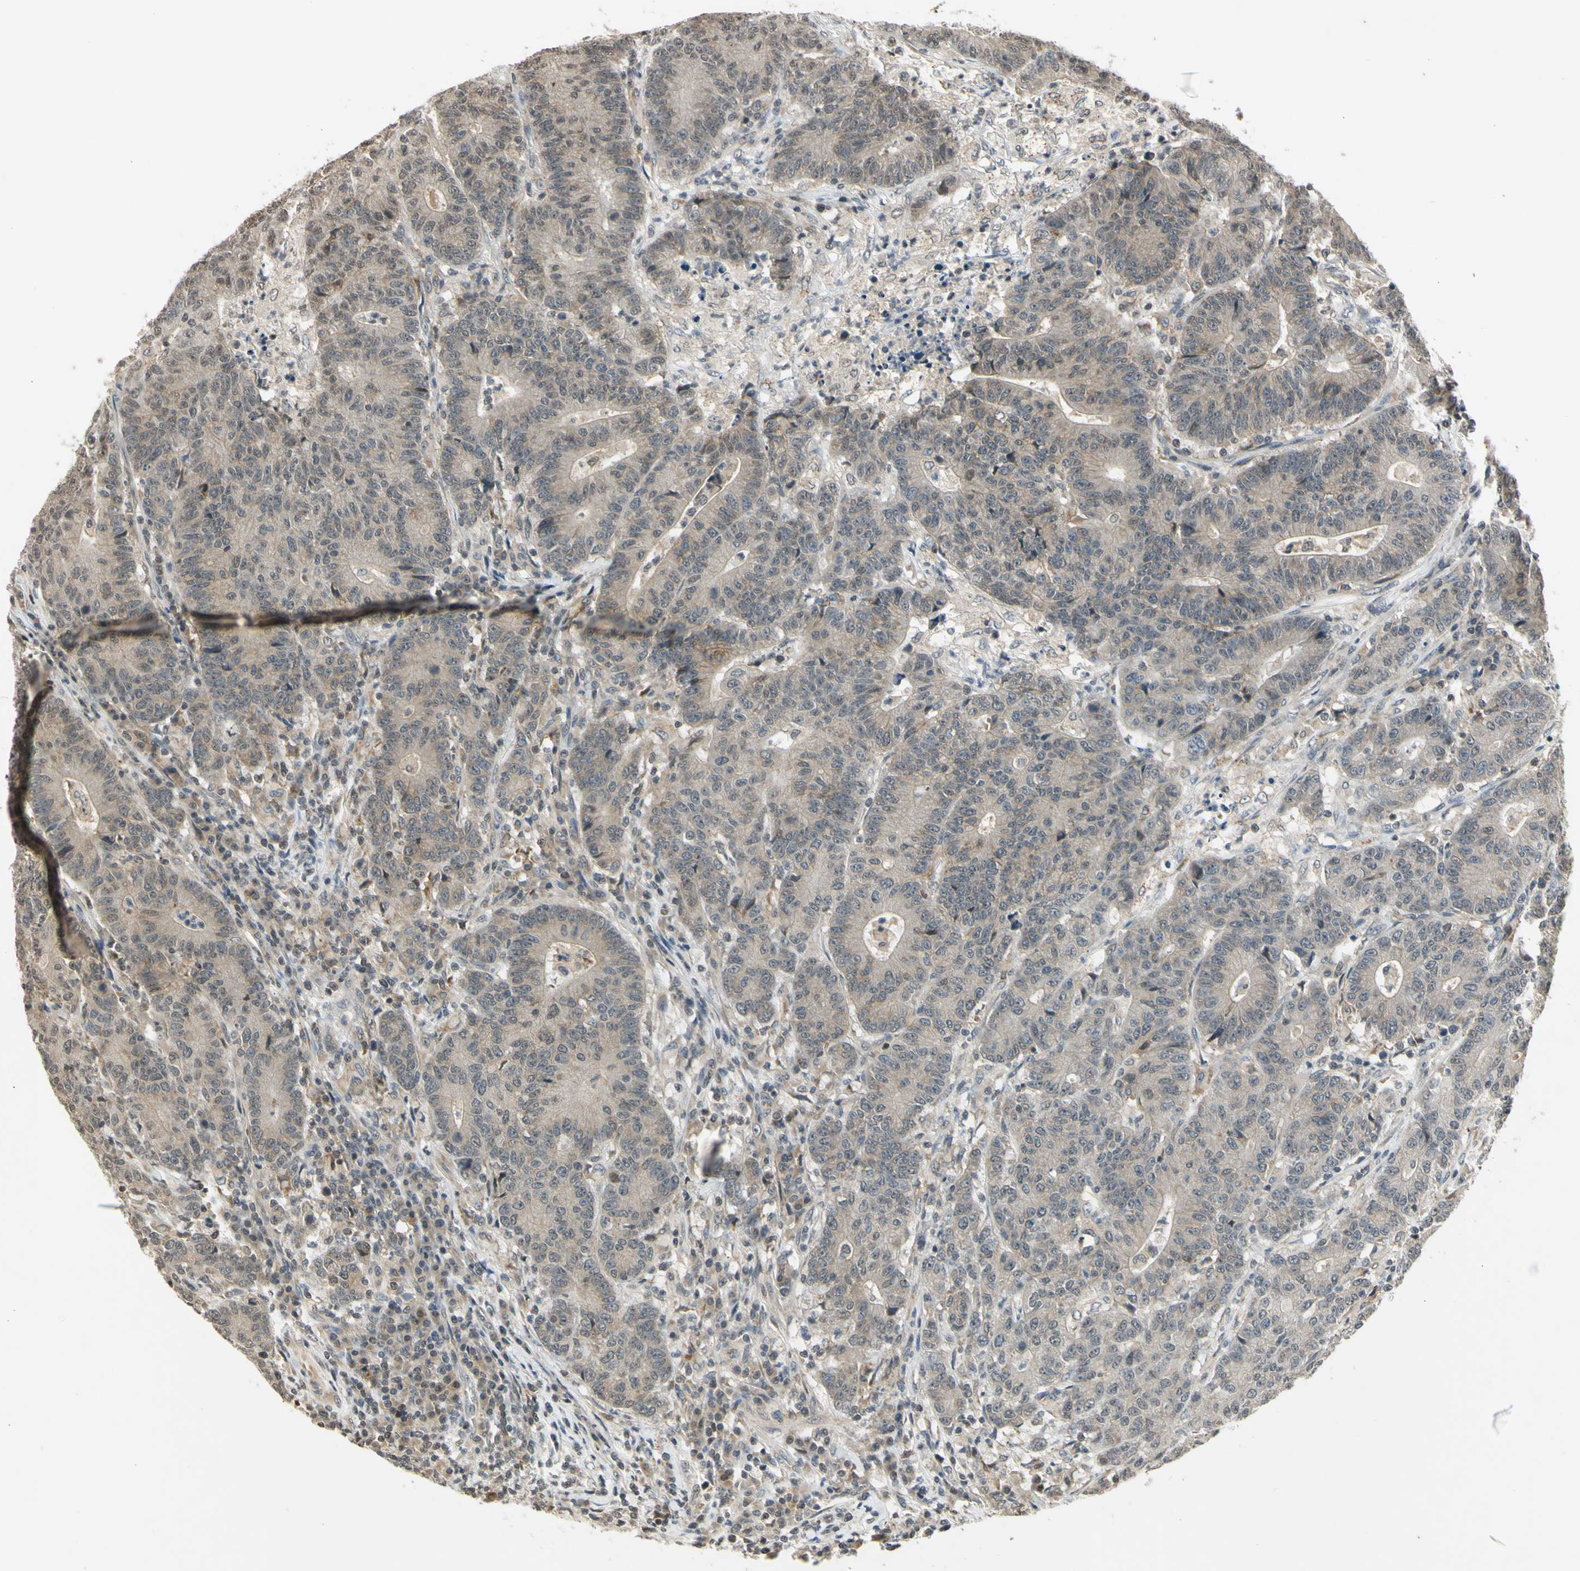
{"staining": {"intensity": "weak", "quantity": ">75%", "location": "cytoplasmic/membranous"}, "tissue": "colorectal cancer", "cell_type": "Tumor cells", "image_type": "cancer", "snomed": [{"axis": "morphology", "description": "Normal tissue, NOS"}, {"axis": "morphology", "description": "Adenocarcinoma, NOS"}, {"axis": "topography", "description": "Colon"}], "caption": "DAB immunohistochemical staining of human adenocarcinoma (colorectal) exhibits weak cytoplasmic/membranous protein expression in approximately >75% of tumor cells.", "gene": "EFNB2", "patient": {"sex": "female", "age": 75}}